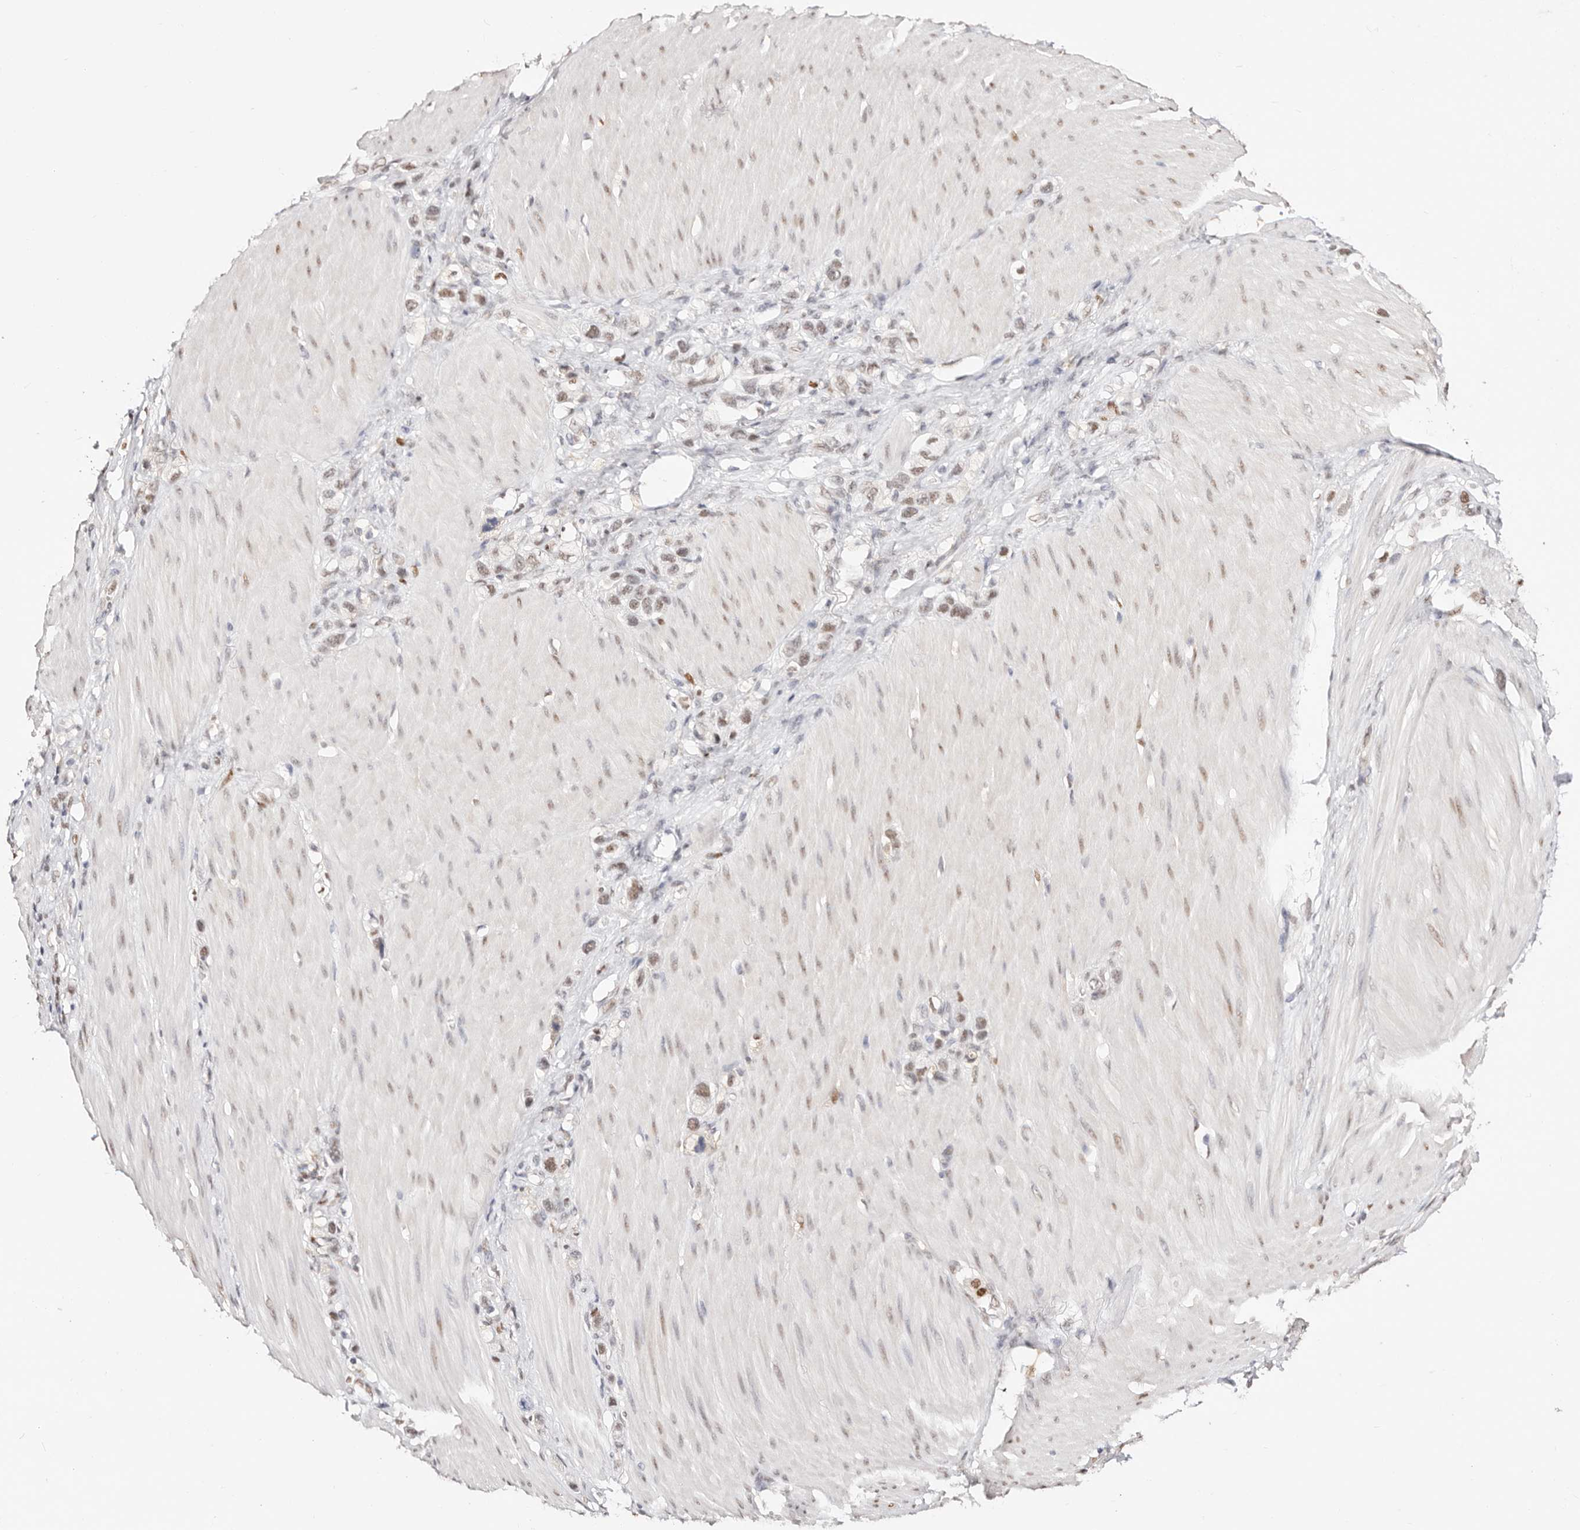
{"staining": {"intensity": "weak", "quantity": ">75%", "location": "nuclear"}, "tissue": "stomach cancer", "cell_type": "Tumor cells", "image_type": "cancer", "snomed": [{"axis": "morphology", "description": "Adenocarcinoma, NOS"}, {"axis": "topography", "description": "Stomach"}], "caption": "IHC of stomach cancer (adenocarcinoma) shows low levels of weak nuclear staining in approximately >75% of tumor cells. (Brightfield microscopy of DAB IHC at high magnification).", "gene": "TKT", "patient": {"sex": "female", "age": 65}}